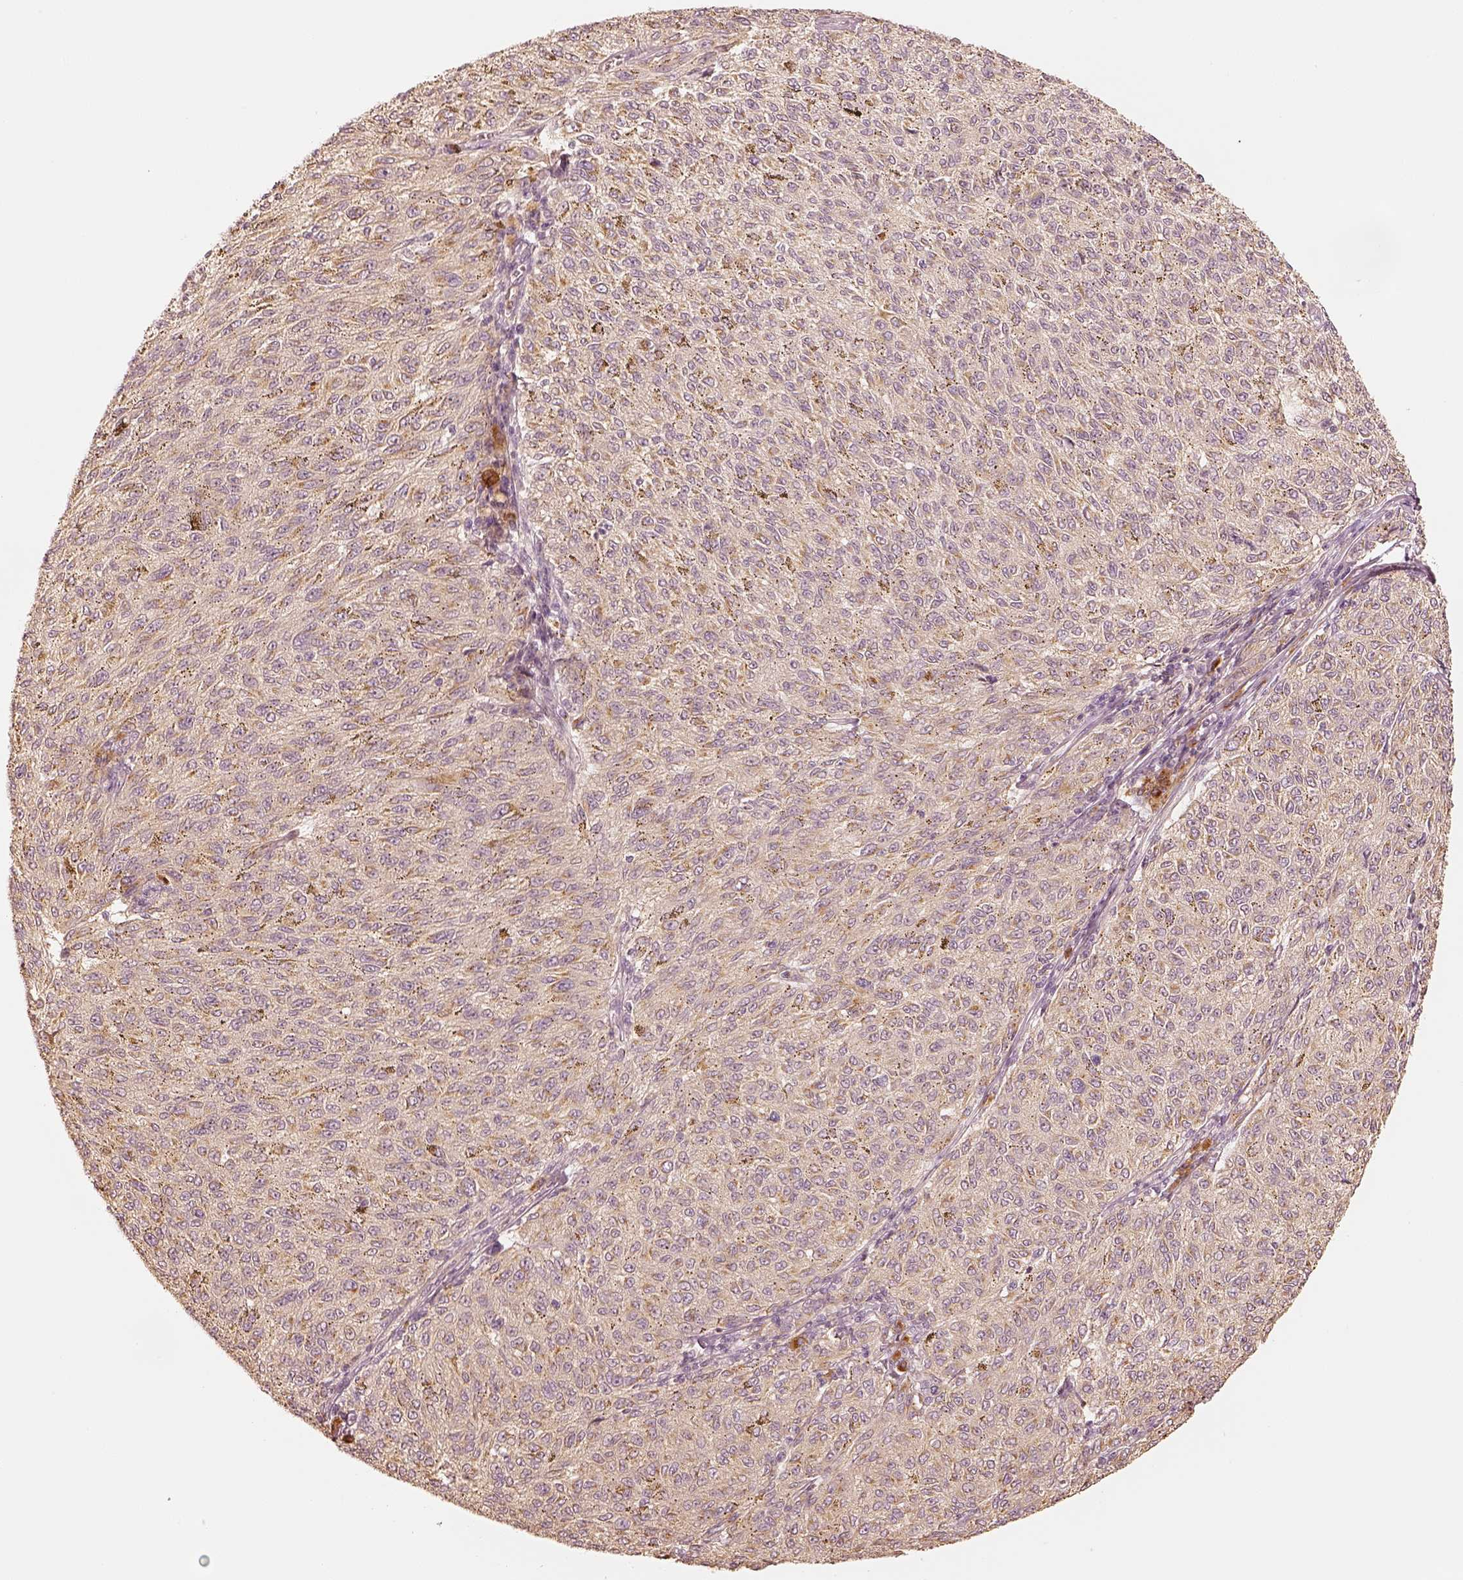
{"staining": {"intensity": "negative", "quantity": "none", "location": "none"}, "tissue": "melanoma", "cell_type": "Tumor cells", "image_type": "cancer", "snomed": [{"axis": "morphology", "description": "Malignant melanoma, NOS"}, {"axis": "topography", "description": "Skin"}], "caption": "This is an immunohistochemistry (IHC) micrograph of malignant melanoma. There is no expression in tumor cells.", "gene": "GORASP2", "patient": {"sex": "female", "age": 72}}